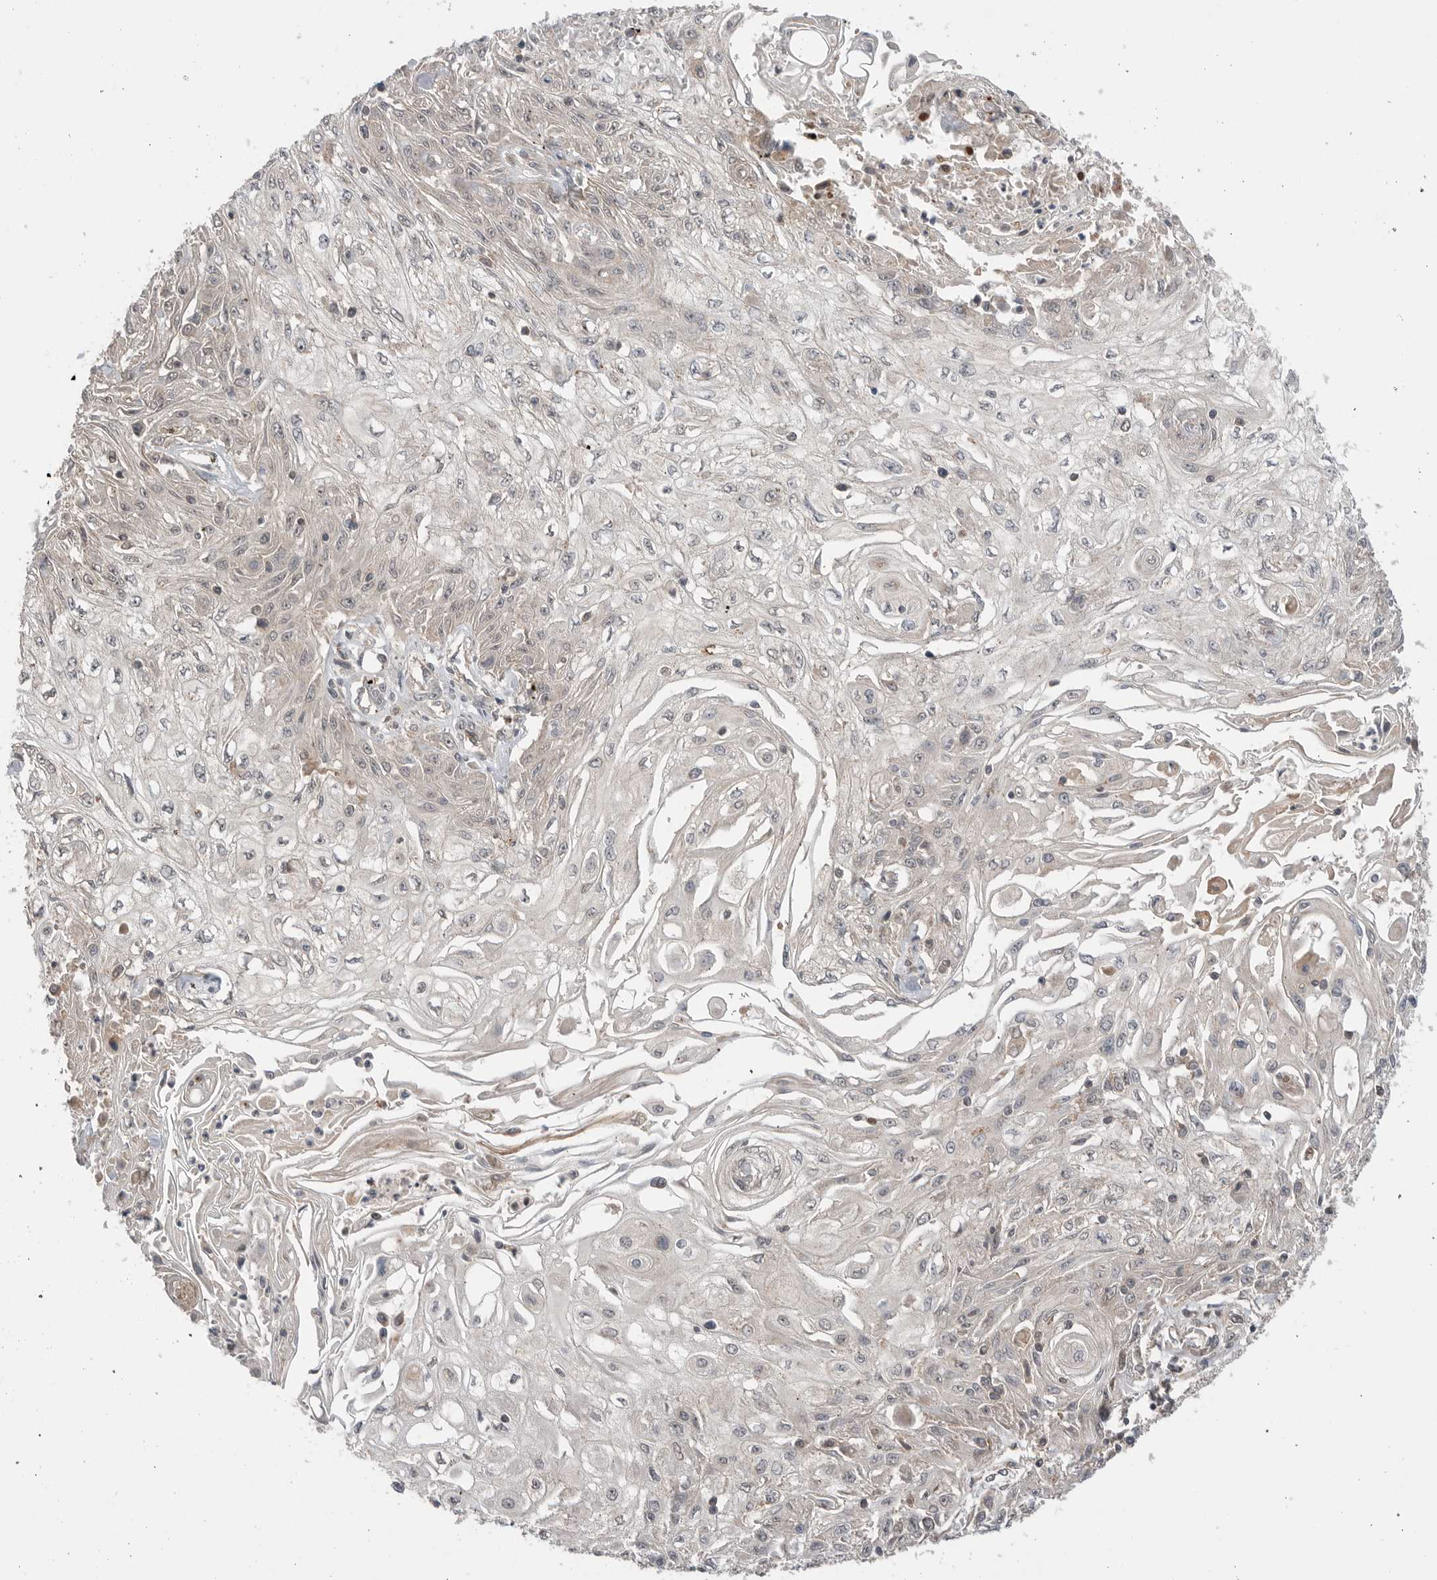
{"staining": {"intensity": "negative", "quantity": "none", "location": "none"}, "tissue": "skin cancer", "cell_type": "Tumor cells", "image_type": "cancer", "snomed": [{"axis": "morphology", "description": "Squamous cell carcinoma, NOS"}, {"axis": "morphology", "description": "Squamous cell carcinoma, metastatic, NOS"}, {"axis": "topography", "description": "Skin"}, {"axis": "topography", "description": "Lymph node"}], "caption": "This histopathology image is of skin cancer (metastatic squamous cell carcinoma) stained with IHC to label a protein in brown with the nuclei are counter-stained blue. There is no staining in tumor cells. (DAB (3,3'-diaminobenzidine) immunohistochemistry visualized using brightfield microscopy, high magnification).", "gene": "PEAK1", "patient": {"sex": "male", "age": 75}}